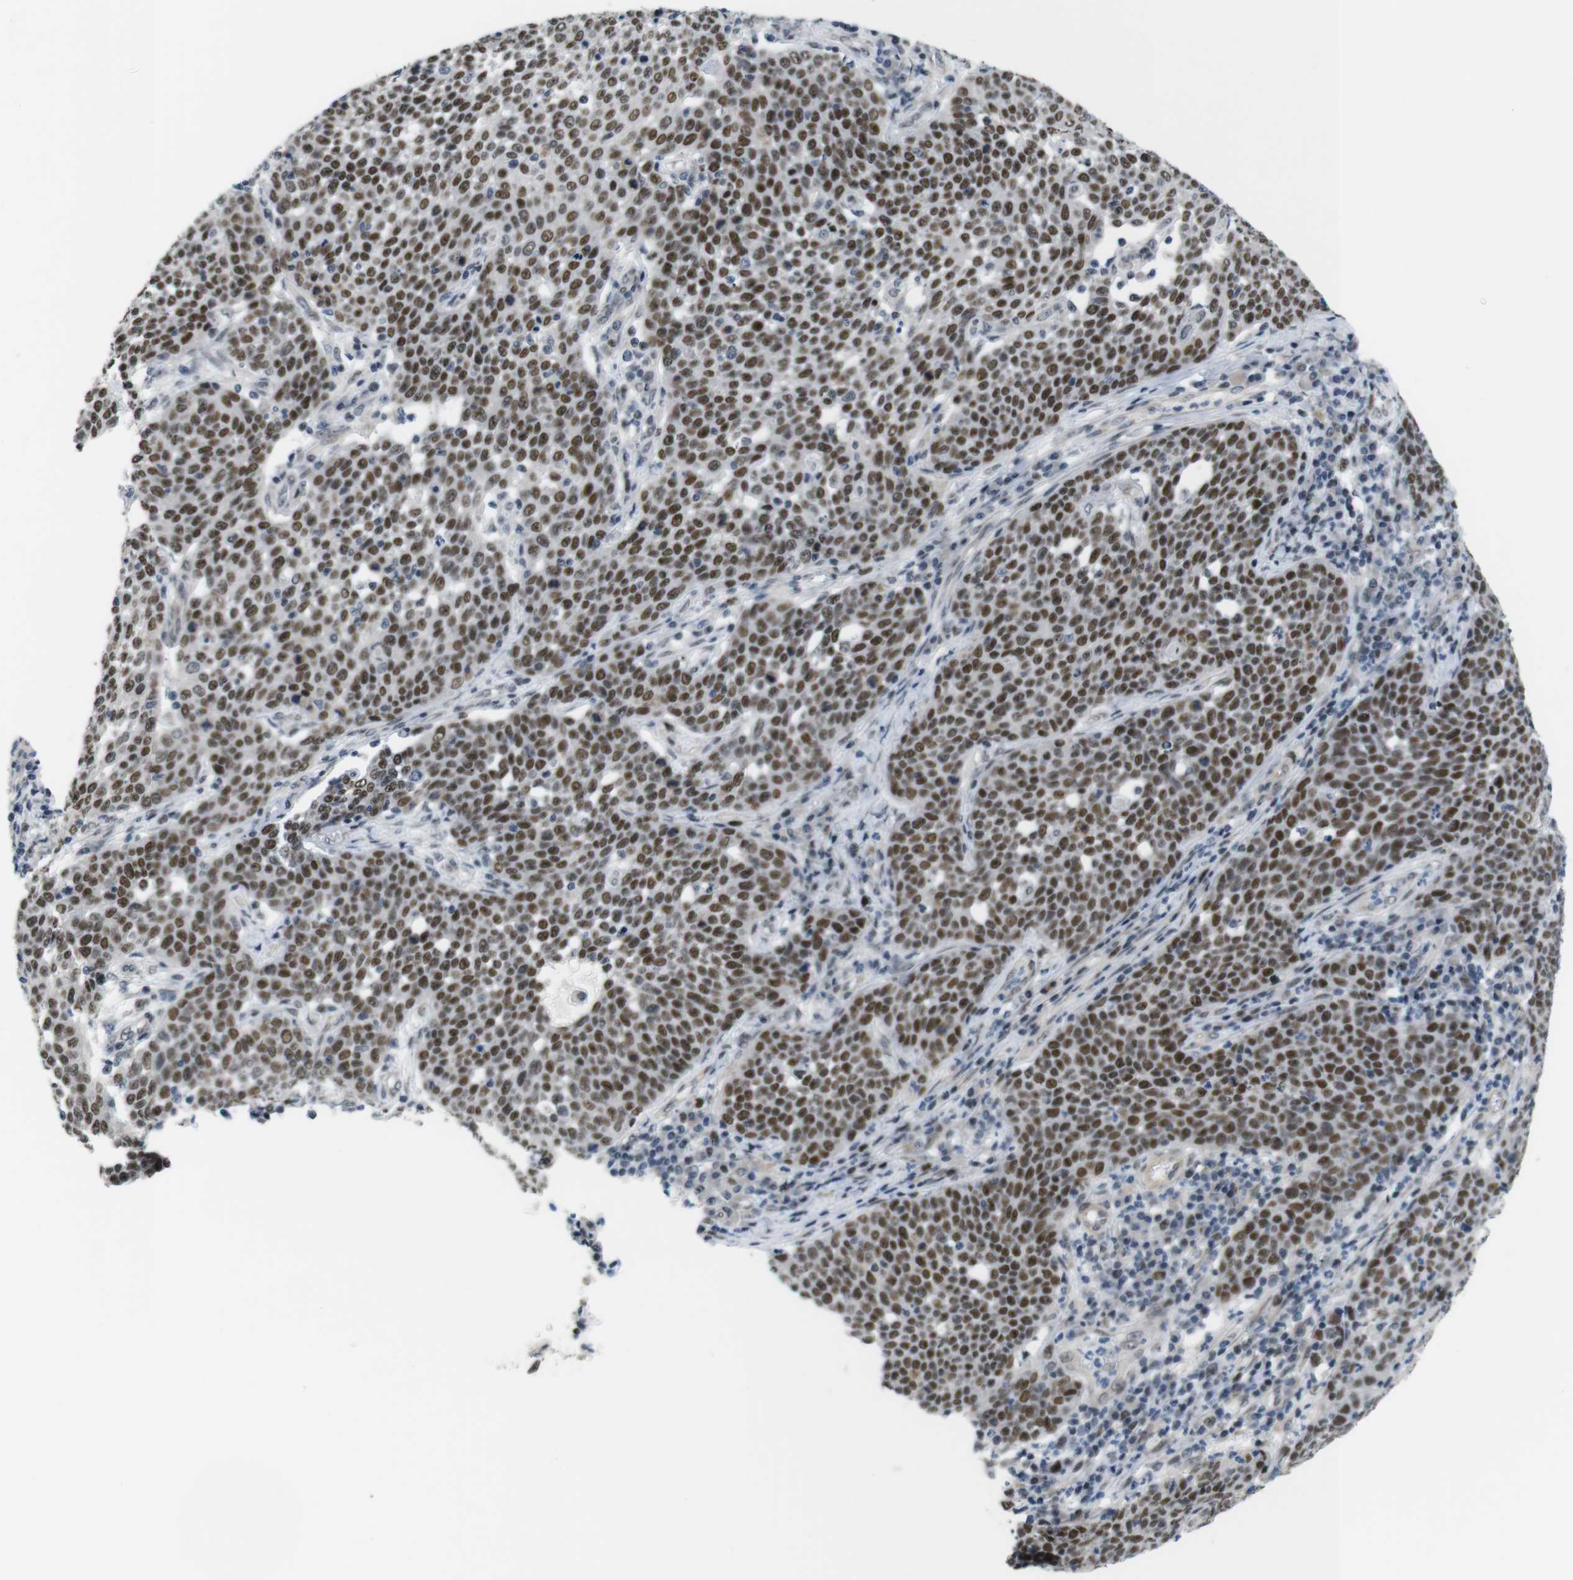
{"staining": {"intensity": "moderate", "quantity": ">75%", "location": "nuclear"}, "tissue": "cervical cancer", "cell_type": "Tumor cells", "image_type": "cancer", "snomed": [{"axis": "morphology", "description": "Squamous cell carcinoma, NOS"}, {"axis": "topography", "description": "Cervix"}], "caption": "Brown immunohistochemical staining in squamous cell carcinoma (cervical) shows moderate nuclear expression in about >75% of tumor cells.", "gene": "SMCO2", "patient": {"sex": "female", "age": 34}}